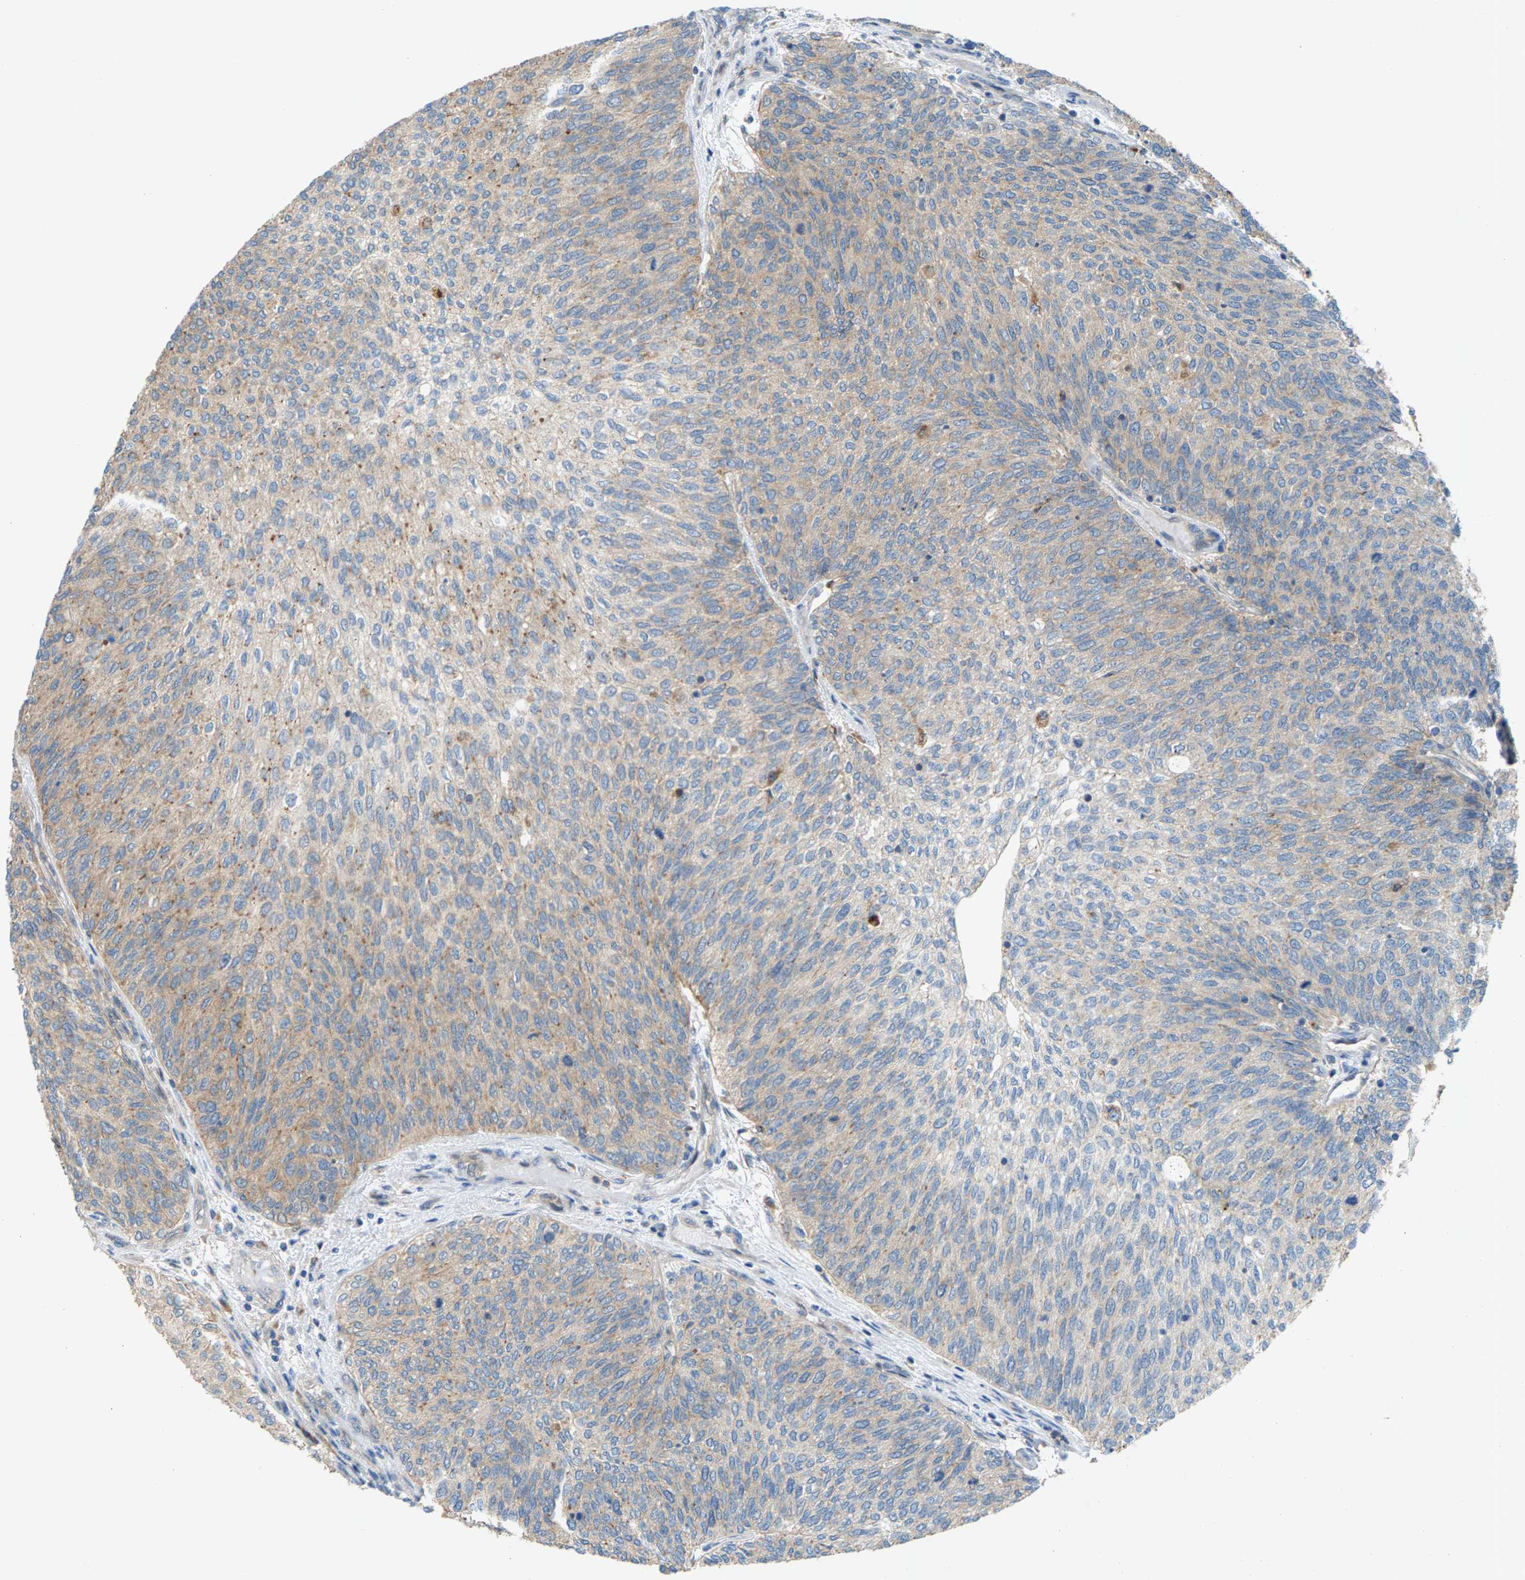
{"staining": {"intensity": "moderate", "quantity": "25%-75%", "location": "cytoplasmic/membranous"}, "tissue": "urothelial cancer", "cell_type": "Tumor cells", "image_type": "cancer", "snomed": [{"axis": "morphology", "description": "Urothelial carcinoma, Low grade"}, {"axis": "topography", "description": "Urinary bladder"}], "caption": "An image of urothelial carcinoma (low-grade) stained for a protein exhibits moderate cytoplasmic/membranous brown staining in tumor cells.", "gene": "PDCL", "patient": {"sex": "female", "age": 79}}